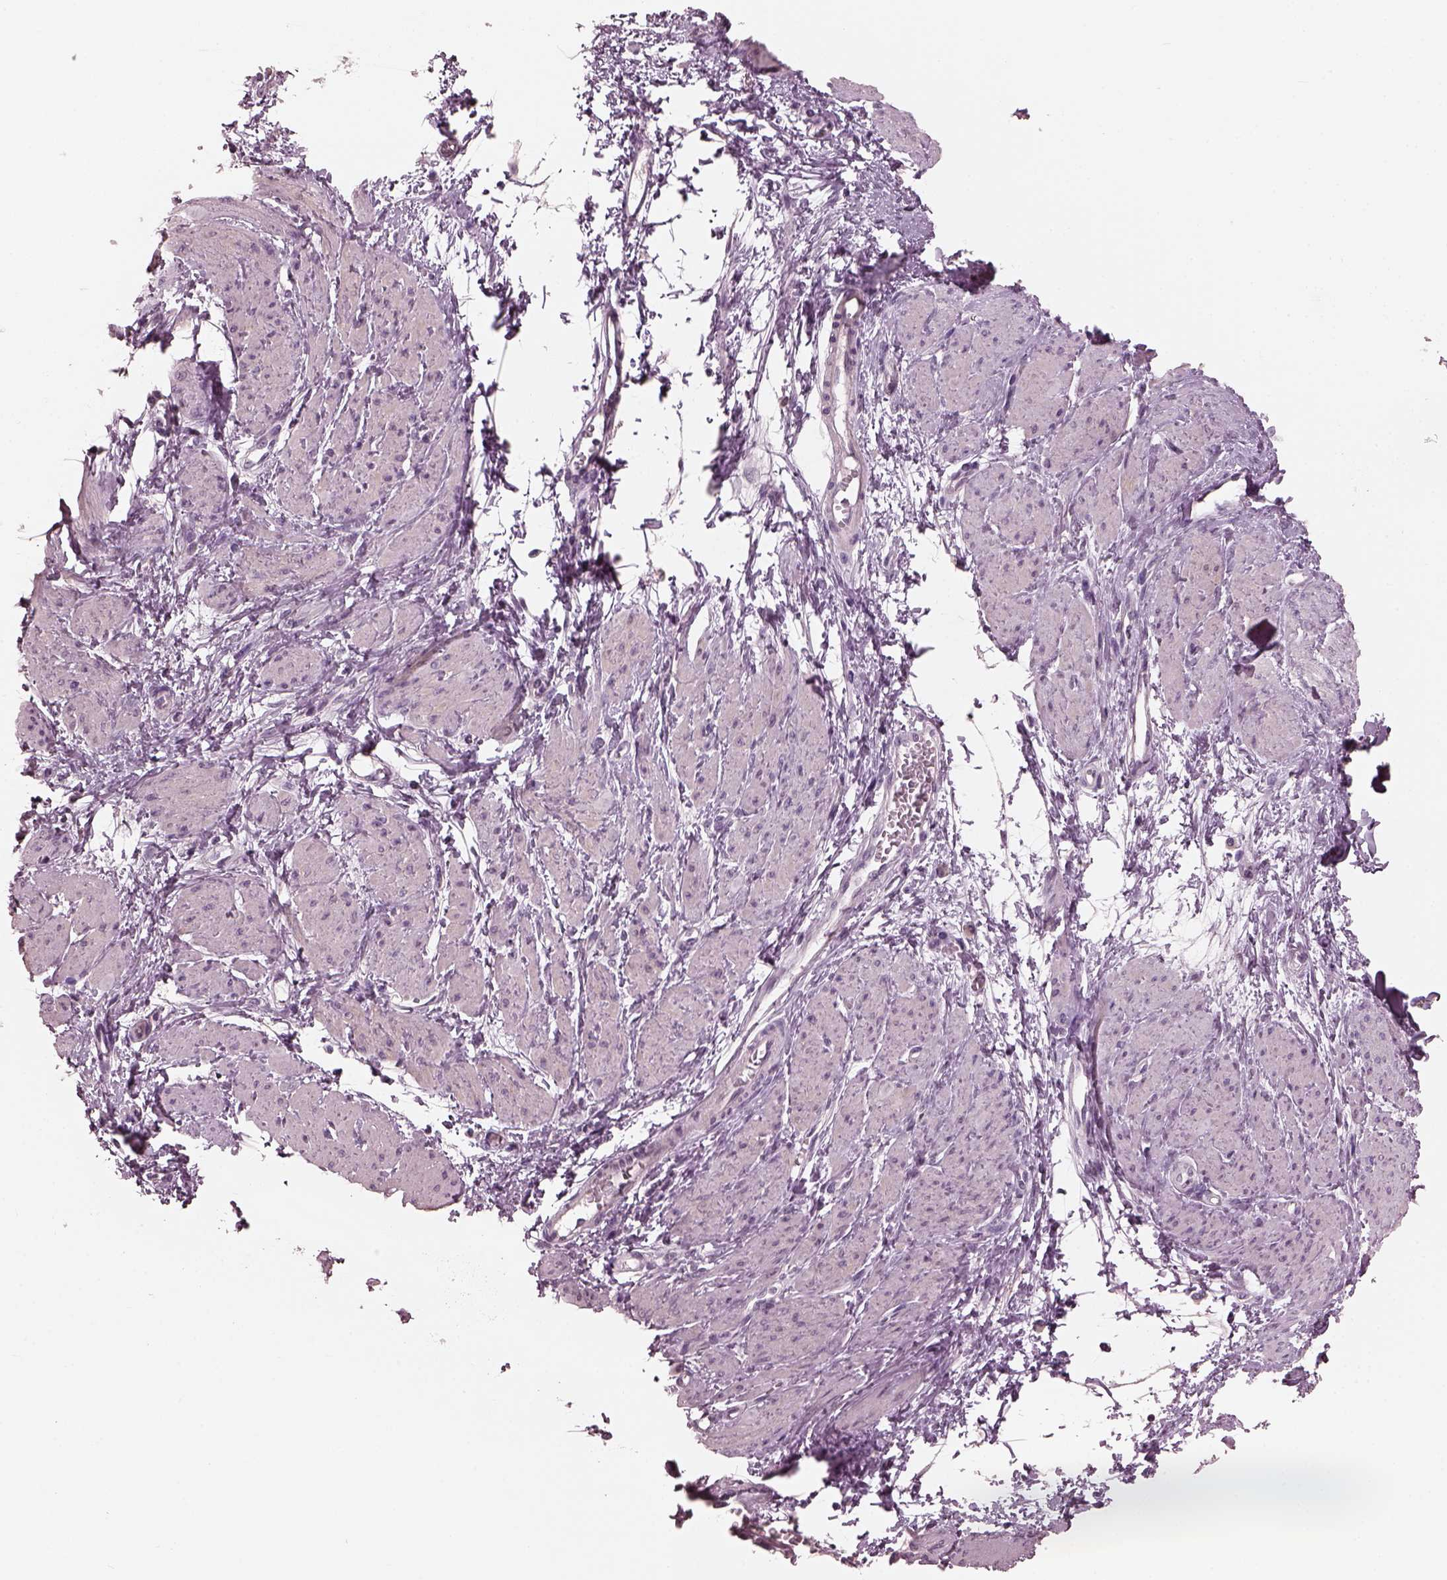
{"staining": {"intensity": "negative", "quantity": "none", "location": "none"}, "tissue": "smooth muscle", "cell_type": "Smooth muscle cells", "image_type": "normal", "snomed": [{"axis": "morphology", "description": "Normal tissue, NOS"}, {"axis": "topography", "description": "Smooth muscle"}, {"axis": "topography", "description": "Uterus"}], "caption": "Immunohistochemistry (IHC) photomicrograph of benign smooth muscle: smooth muscle stained with DAB (3,3'-diaminobenzidine) displays no significant protein expression in smooth muscle cells. The staining is performed using DAB (3,3'-diaminobenzidine) brown chromogen with nuclei counter-stained in using hematoxylin.", "gene": "OPTC", "patient": {"sex": "female", "age": 39}}